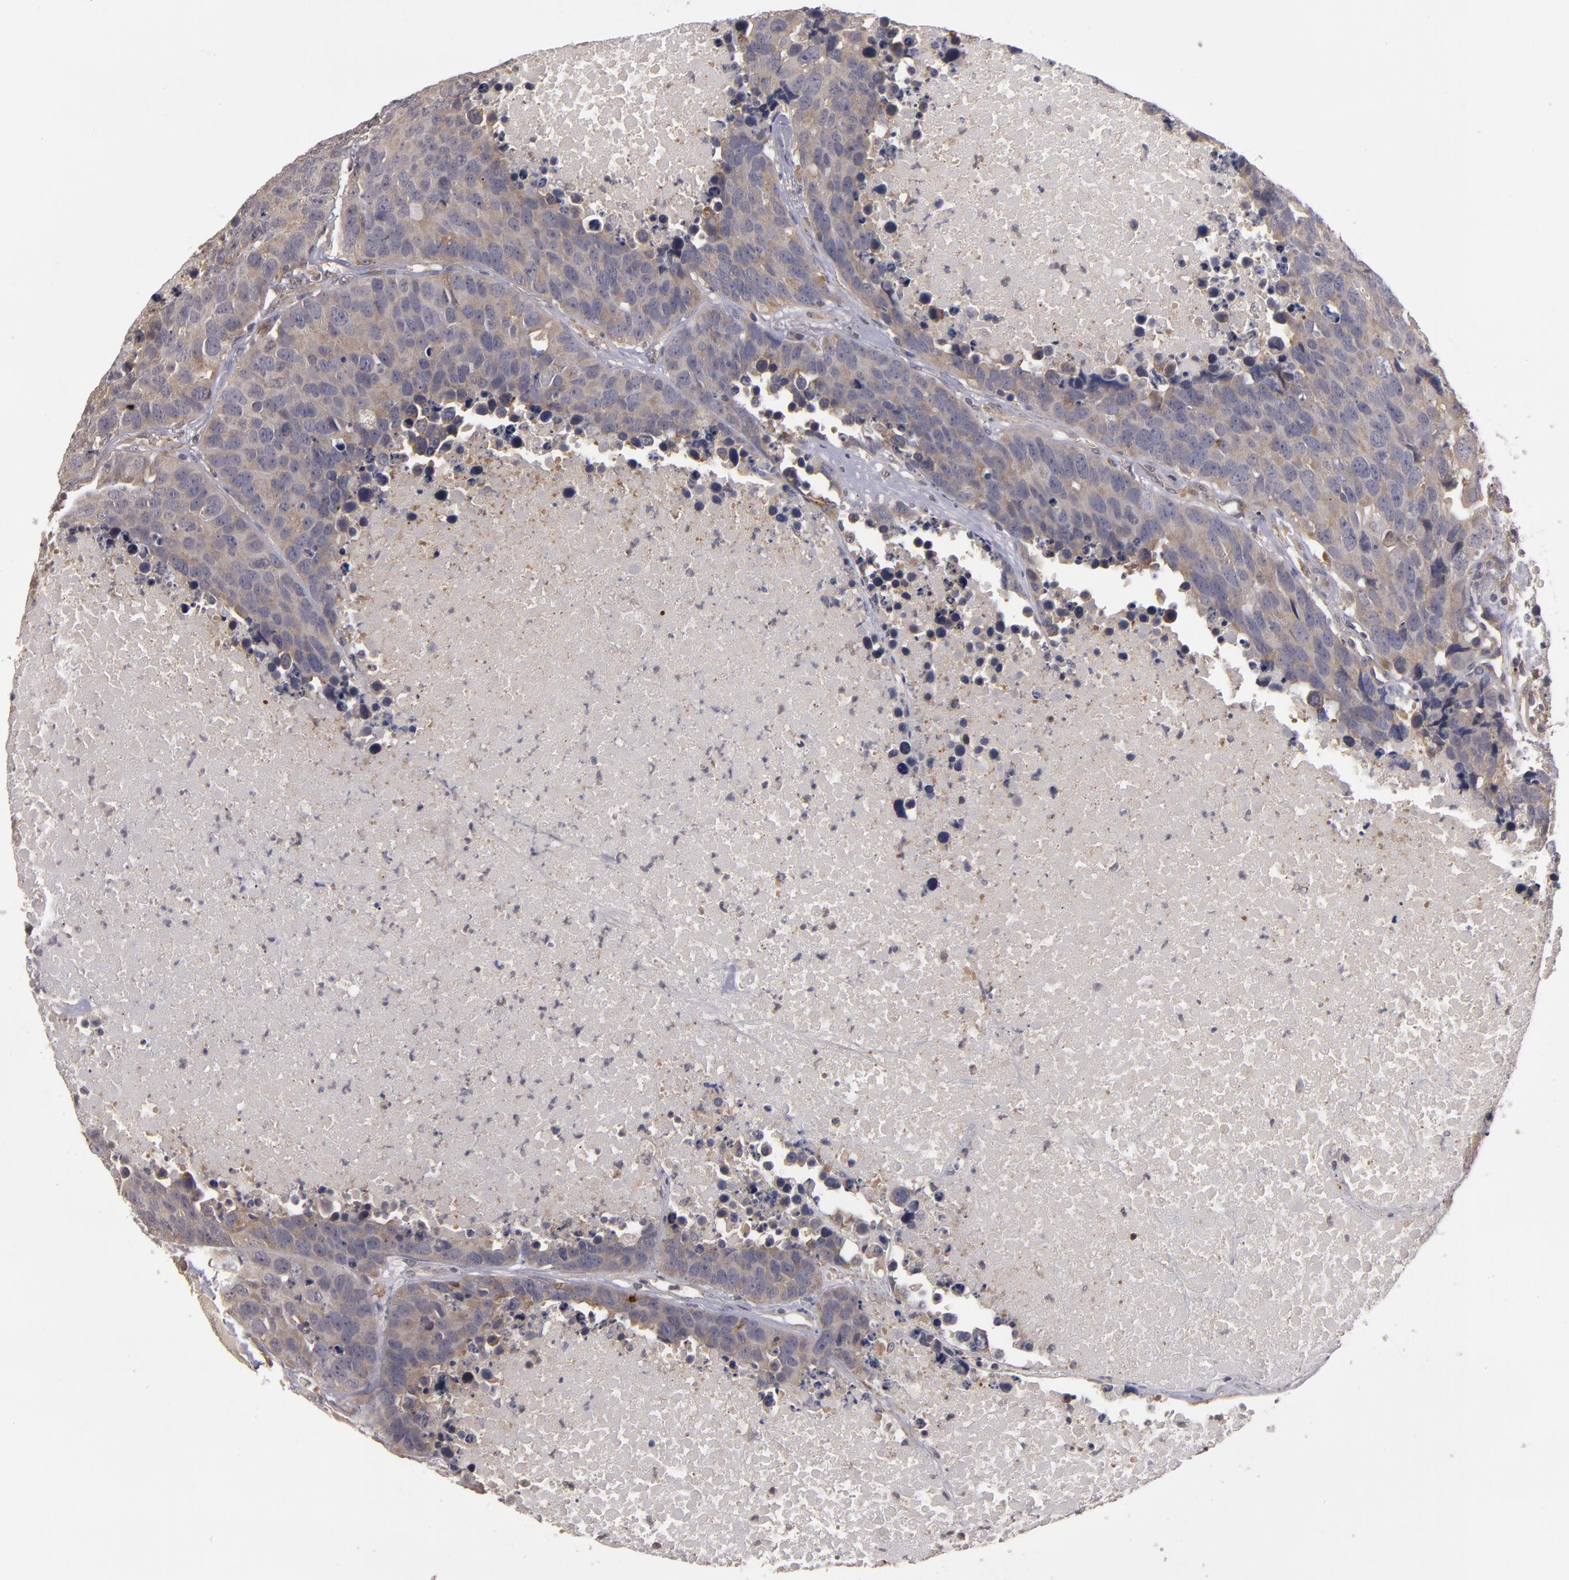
{"staining": {"intensity": "weak", "quantity": "25%-75%", "location": "cytoplasmic/membranous"}, "tissue": "carcinoid", "cell_type": "Tumor cells", "image_type": "cancer", "snomed": [{"axis": "morphology", "description": "Carcinoid, malignant, NOS"}, {"axis": "topography", "description": "Lung"}], "caption": "Immunohistochemistry (IHC) of human carcinoid (malignant) displays low levels of weak cytoplasmic/membranous expression in approximately 25%-75% of tumor cells. (DAB IHC, brown staining for protein, blue staining for nuclei).", "gene": "CTSO", "patient": {"sex": "male", "age": 60}}